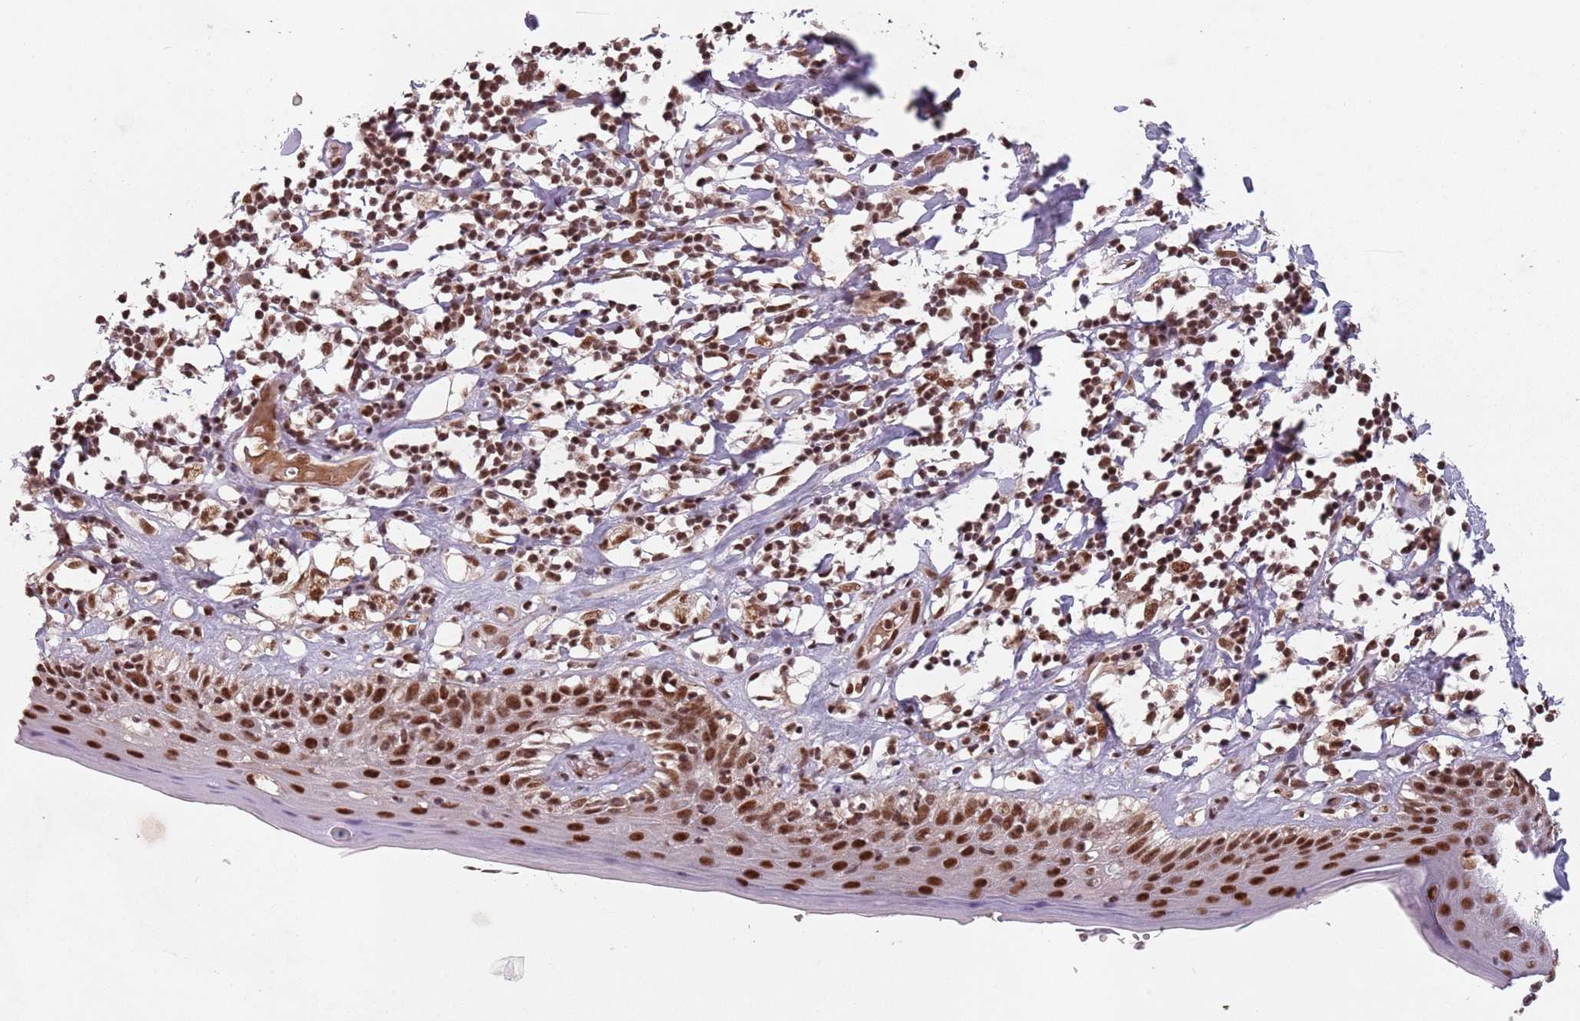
{"staining": {"intensity": "strong", "quantity": ">75%", "location": "nuclear"}, "tissue": "skin", "cell_type": "Epidermal cells", "image_type": "normal", "snomed": [{"axis": "morphology", "description": "Normal tissue, NOS"}, {"axis": "topography", "description": "Adipose tissue"}, {"axis": "topography", "description": "Vascular tissue"}, {"axis": "topography", "description": "Vulva"}, {"axis": "topography", "description": "Peripheral nerve tissue"}], "caption": "Immunohistochemical staining of unremarkable human skin displays strong nuclear protein staining in approximately >75% of epidermal cells.", "gene": "NCBP1", "patient": {"sex": "female", "age": 86}}